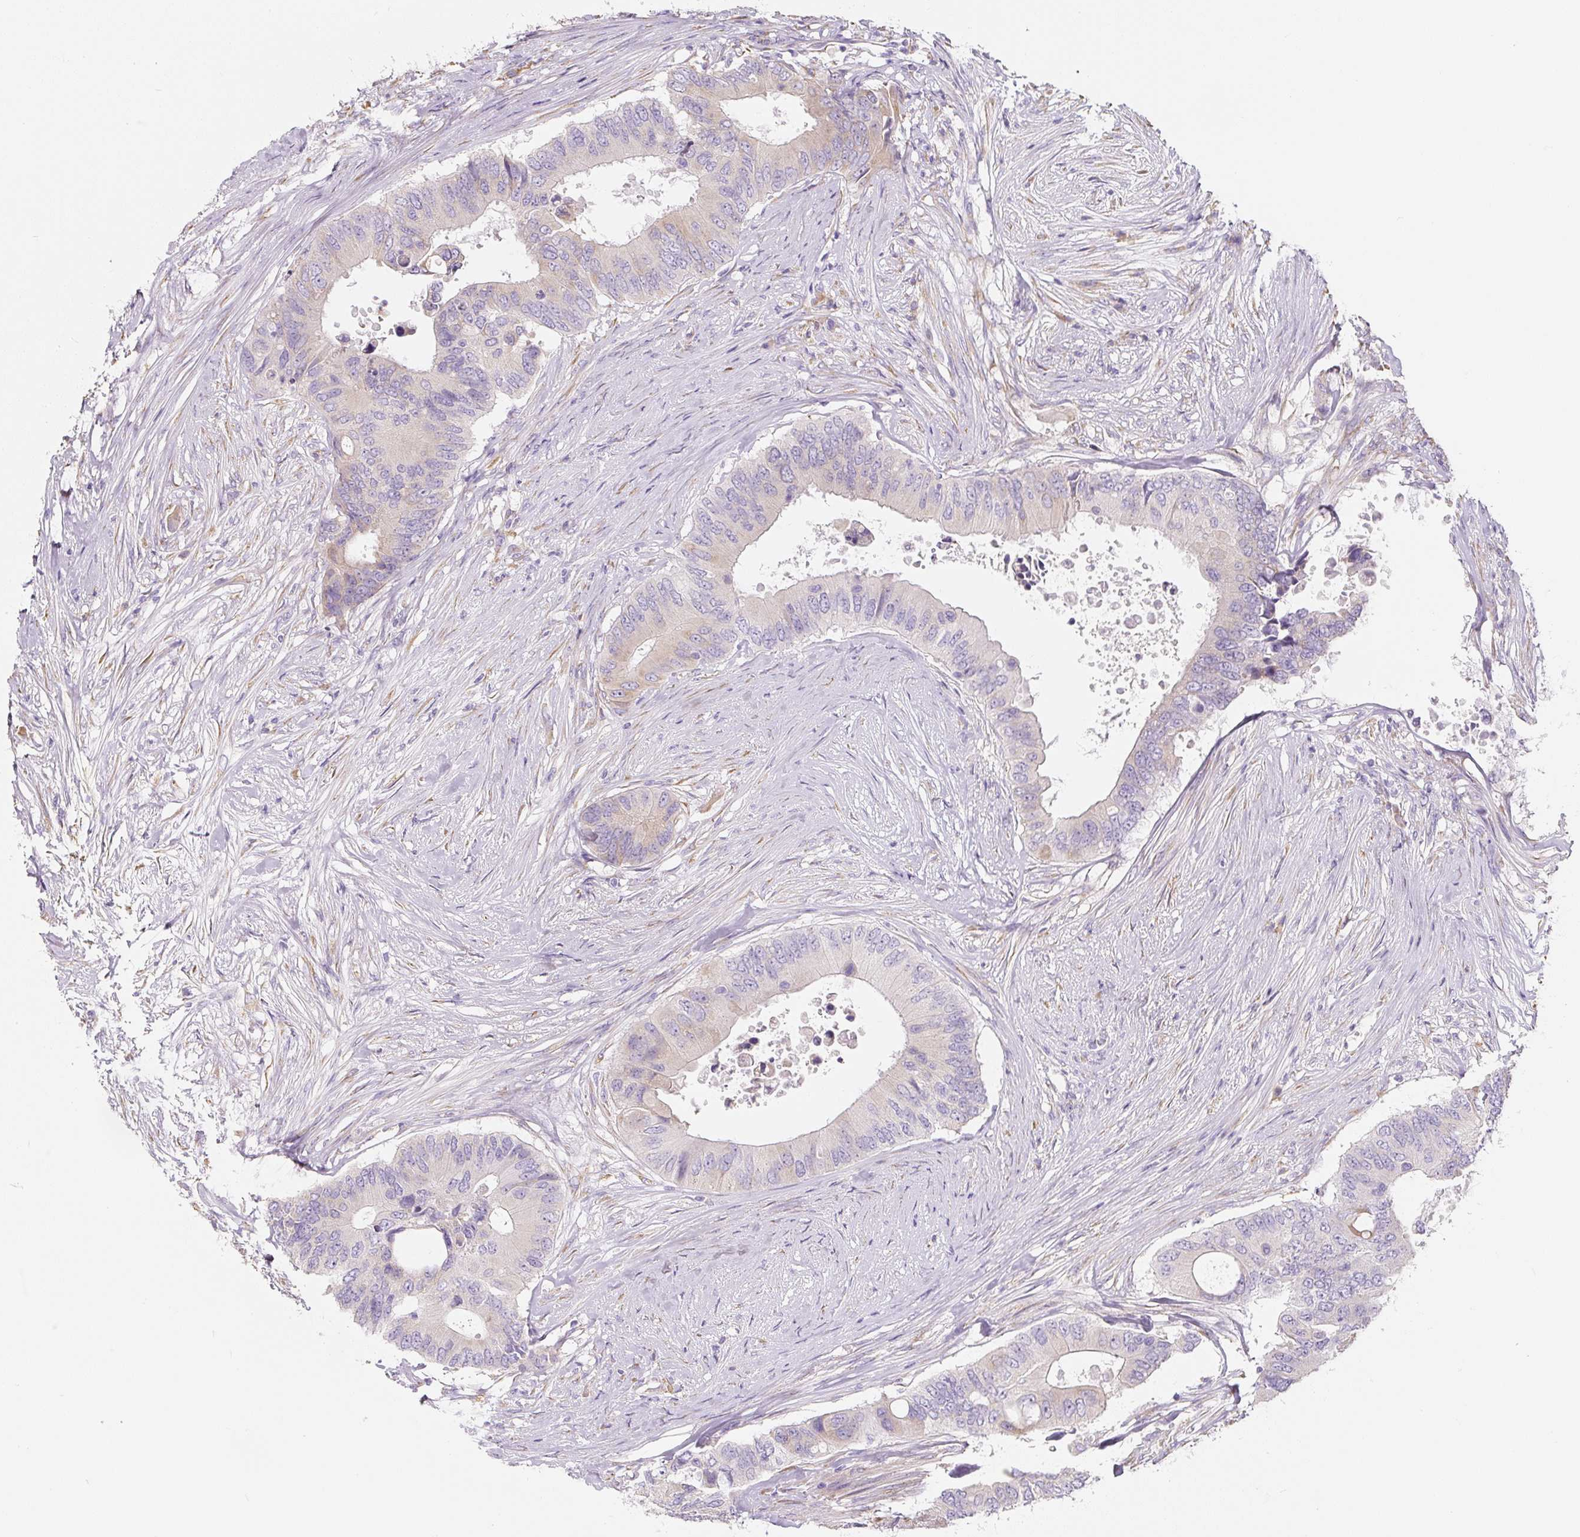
{"staining": {"intensity": "moderate", "quantity": "<25%", "location": "cytoplasmic/membranous"}, "tissue": "colorectal cancer", "cell_type": "Tumor cells", "image_type": "cancer", "snomed": [{"axis": "morphology", "description": "Adenocarcinoma, NOS"}, {"axis": "topography", "description": "Colon"}], "caption": "The photomicrograph exhibits staining of colorectal cancer (adenocarcinoma), revealing moderate cytoplasmic/membranous protein staining (brown color) within tumor cells. The protein is stained brown, and the nuclei are stained in blue (DAB IHC with brightfield microscopy, high magnification).", "gene": "PWWP3B", "patient": {"sex": "male", "age": 71}}